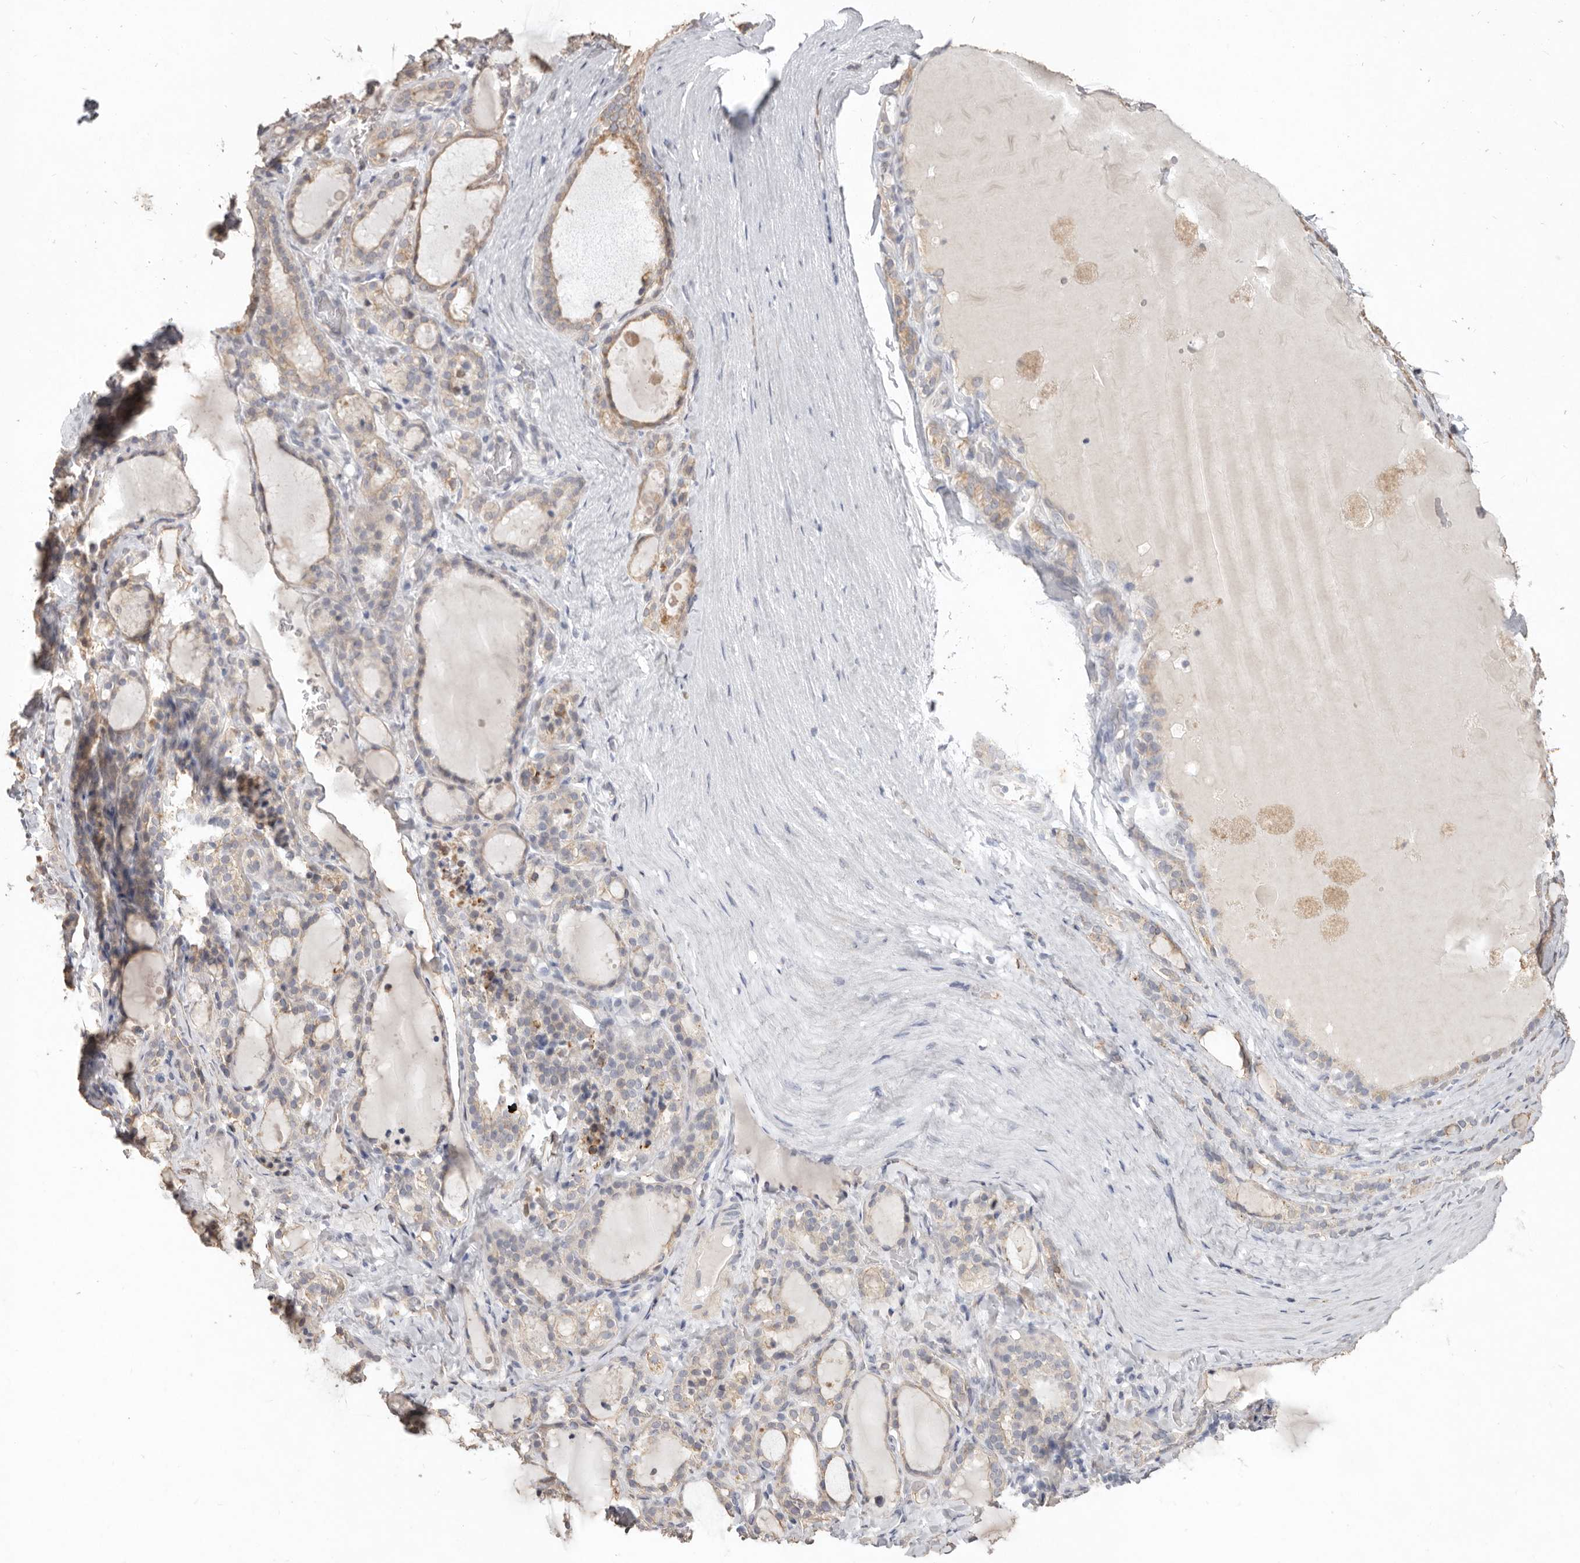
{"staining": {"intensity": "weak", "quantity": "25%-75%", "location": "cytoplasmic/membranous"}, "tissue": "thyroid gland", "cell_type": "Glandular cells", "image_type": "normal", "snomed": [{"axis": "morphology", "description": "Normal tissue, NOS"}, {"axis": "topography", "description": "Thyroid gland"}], "caption": "An immunohistochemistry (IHC) image of benign tissue is shown. Protein staining in brown shows weak cytoplasmic/membranous positivity in thyroid gland within glandular cells.", "gene": "ZYG11B", "patient": {"sex": "female", "age": 22}}